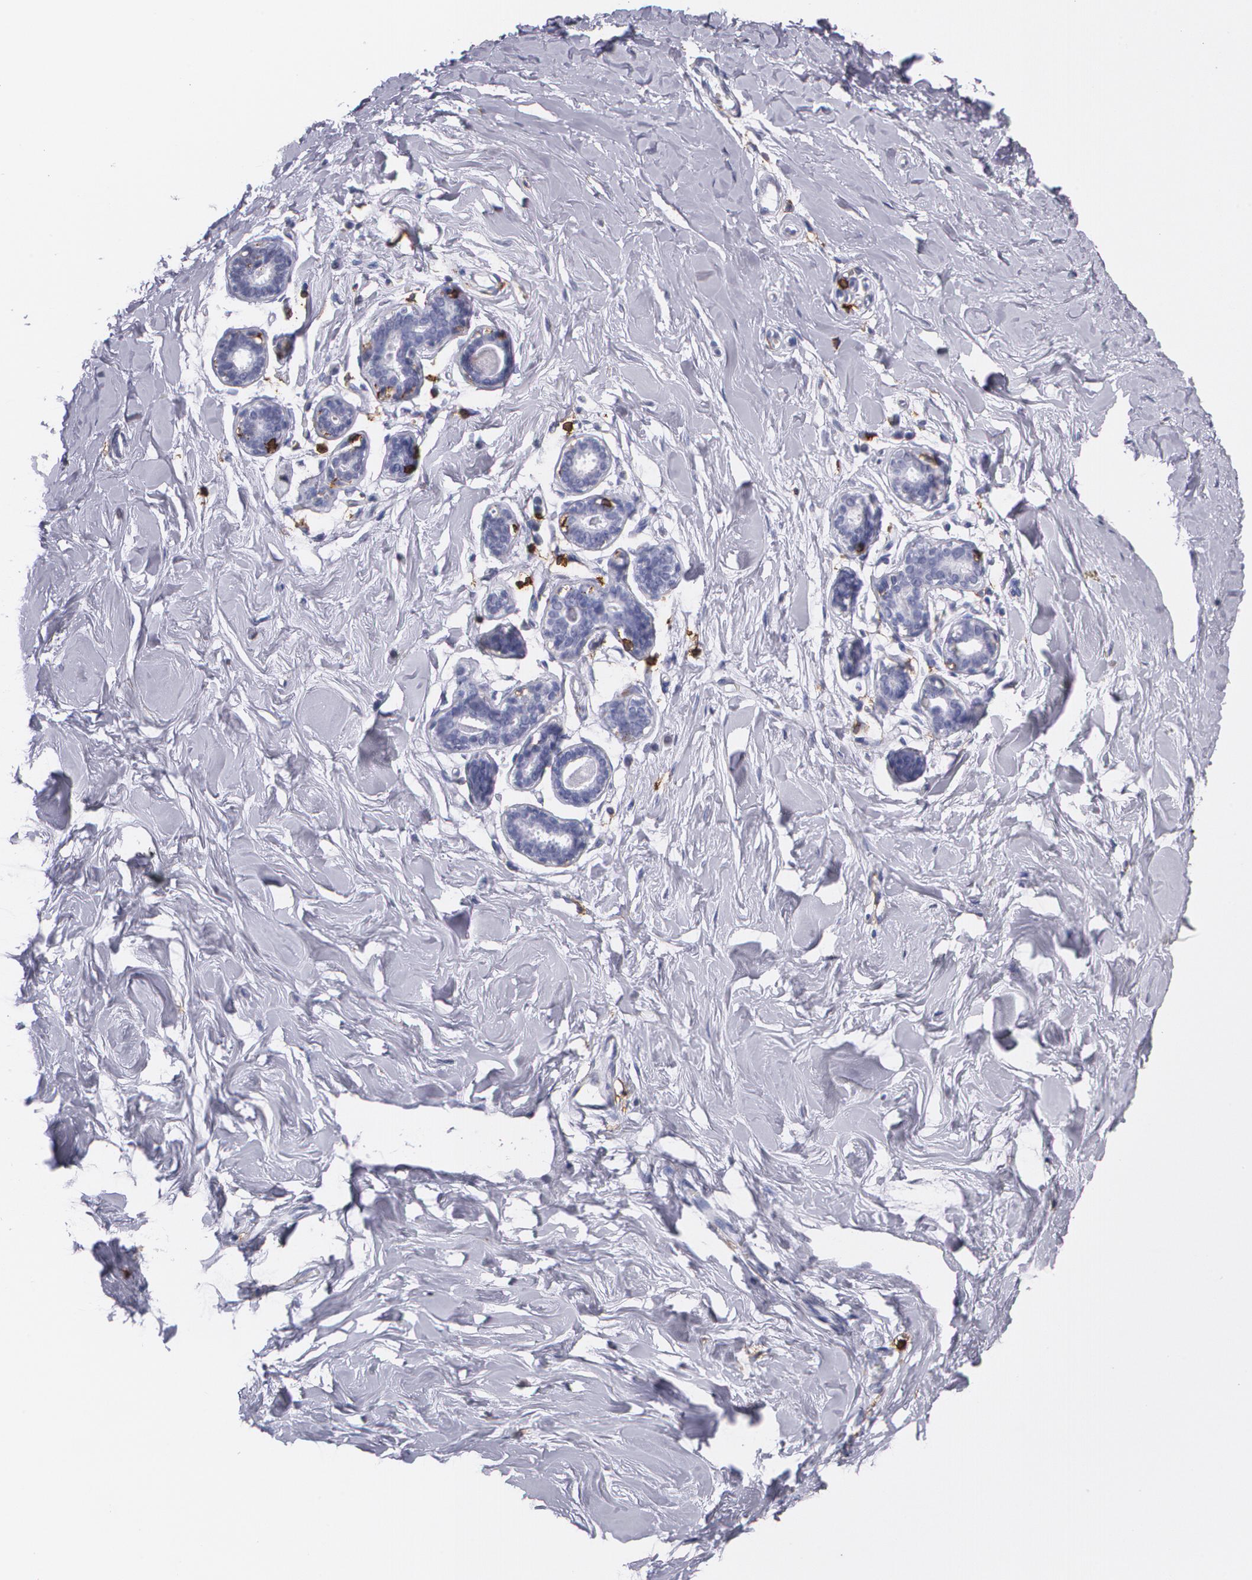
{"staining": {"intensity": "negative", "quantity": "none", "location": "none"}, "tissue": "breast", "cell_type": "Adipocytes", "image_type": "normal", "snomed": [{"axis": "morphology", "description": "Normal tissue, NOS"}, {"axis": "topography", "description": "Breast"}], "caption": "DAB (3,3'-diaminobenzidine) immunohistochemical staining of unremarkable human breast exhibits no significant positivity in adipocytes.", "gene": "PTPRC", "patient": {"sex": "female", "age": 23}}